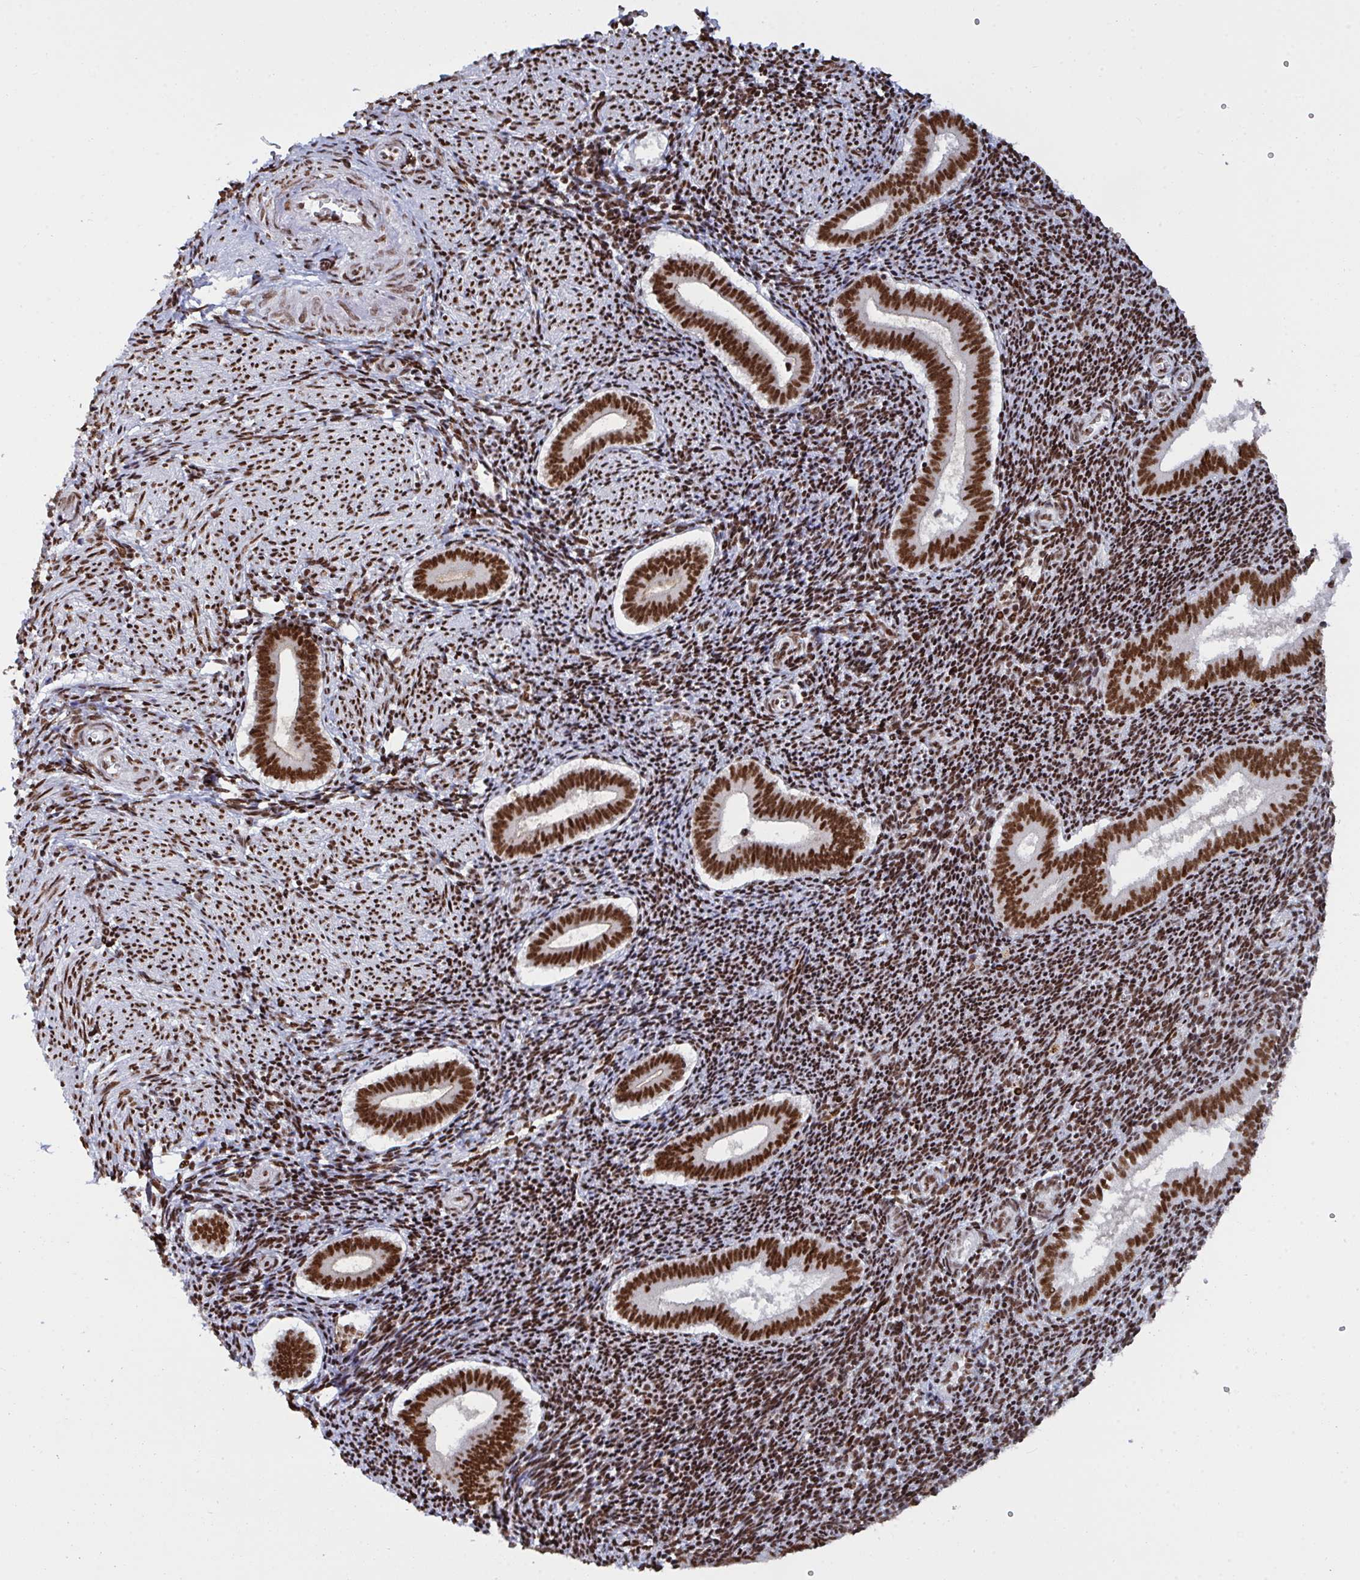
{"staining": {"intensity": "strong", "quantity": ">75%", "location": "nuclear"}, "tissue": "endometrium", "cell_type": "Cells in endometrial stroma", "image_type": "normal", "snomed": [{"axis": "morphology", "description": "Normal tissue, NOS"}, {"axis": "topography", "description": "Endometrium"}], "caption": "DAB immunohistochemical staining of benign human endometrium exhibits strong nuclear protein positivity in about >75% of cells in endometrial stroma. The staining was performed using DAB, with brown indicating positive protein expression. Nuclei are stained blue with hematoxylin.", "gene": "ZNF607", "patient": {"sex": "female", "age": 25}}